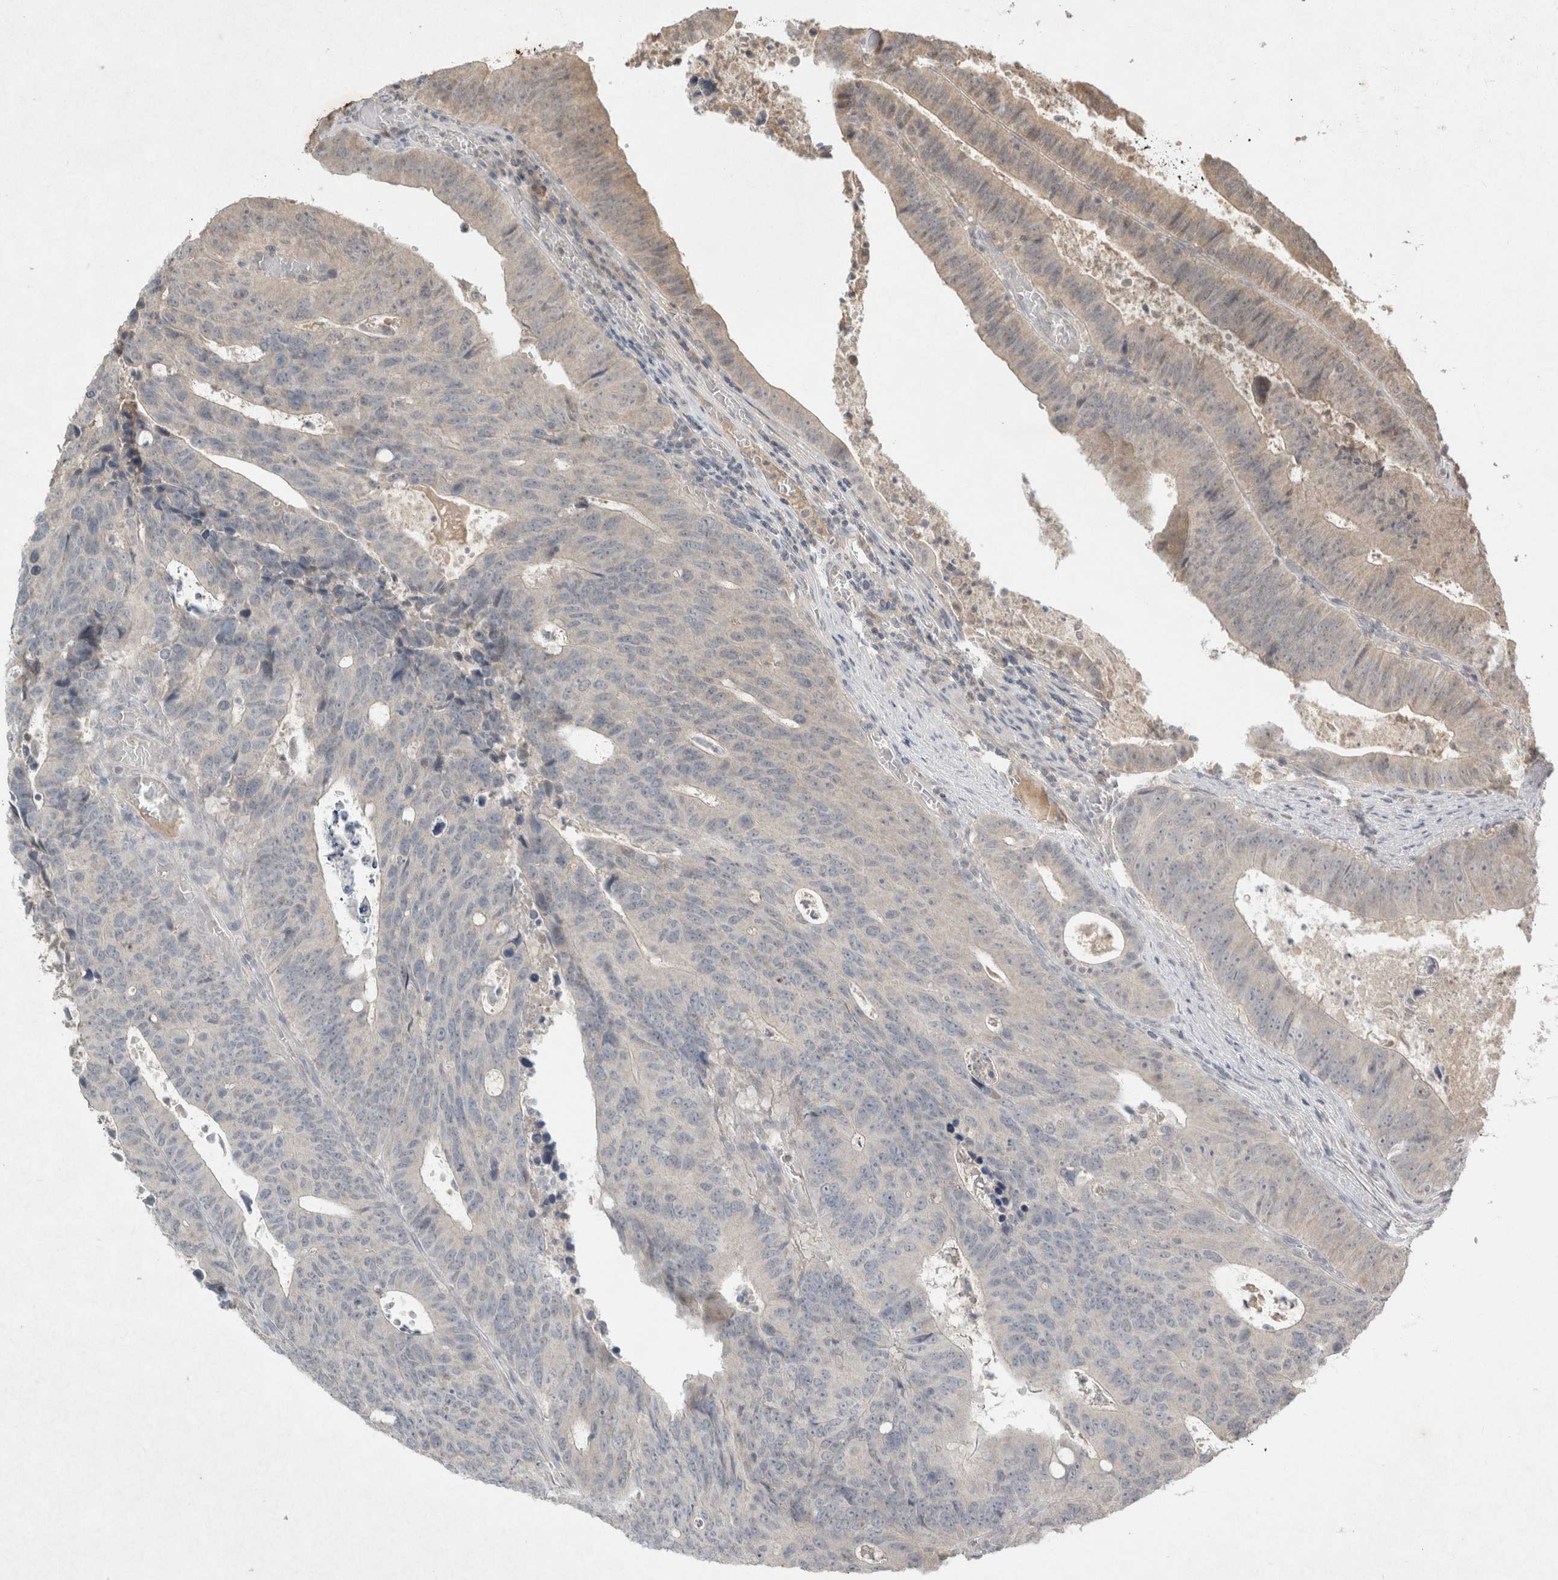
{"staining": {"intensity": "weak", "quantity": "<25%", "location": "cytoplasmic/membranous"}, "tissue": "colorectal cancer", "cell_type": "Tumor cells", "image_type": "cancer", "snomed": [{"axis": "morphology", "description": "Adenocarcinoma, NOS"}, {"axis": "topography", "description": "Colon"}], "caption": "Colorectal adenocarcinoma stained for a protein using immunohistochemistry (IHC) demonstrates no positivity tumor cells.", "gene": "LOXL2", "patient": {"sex": "male", "age": 87}}